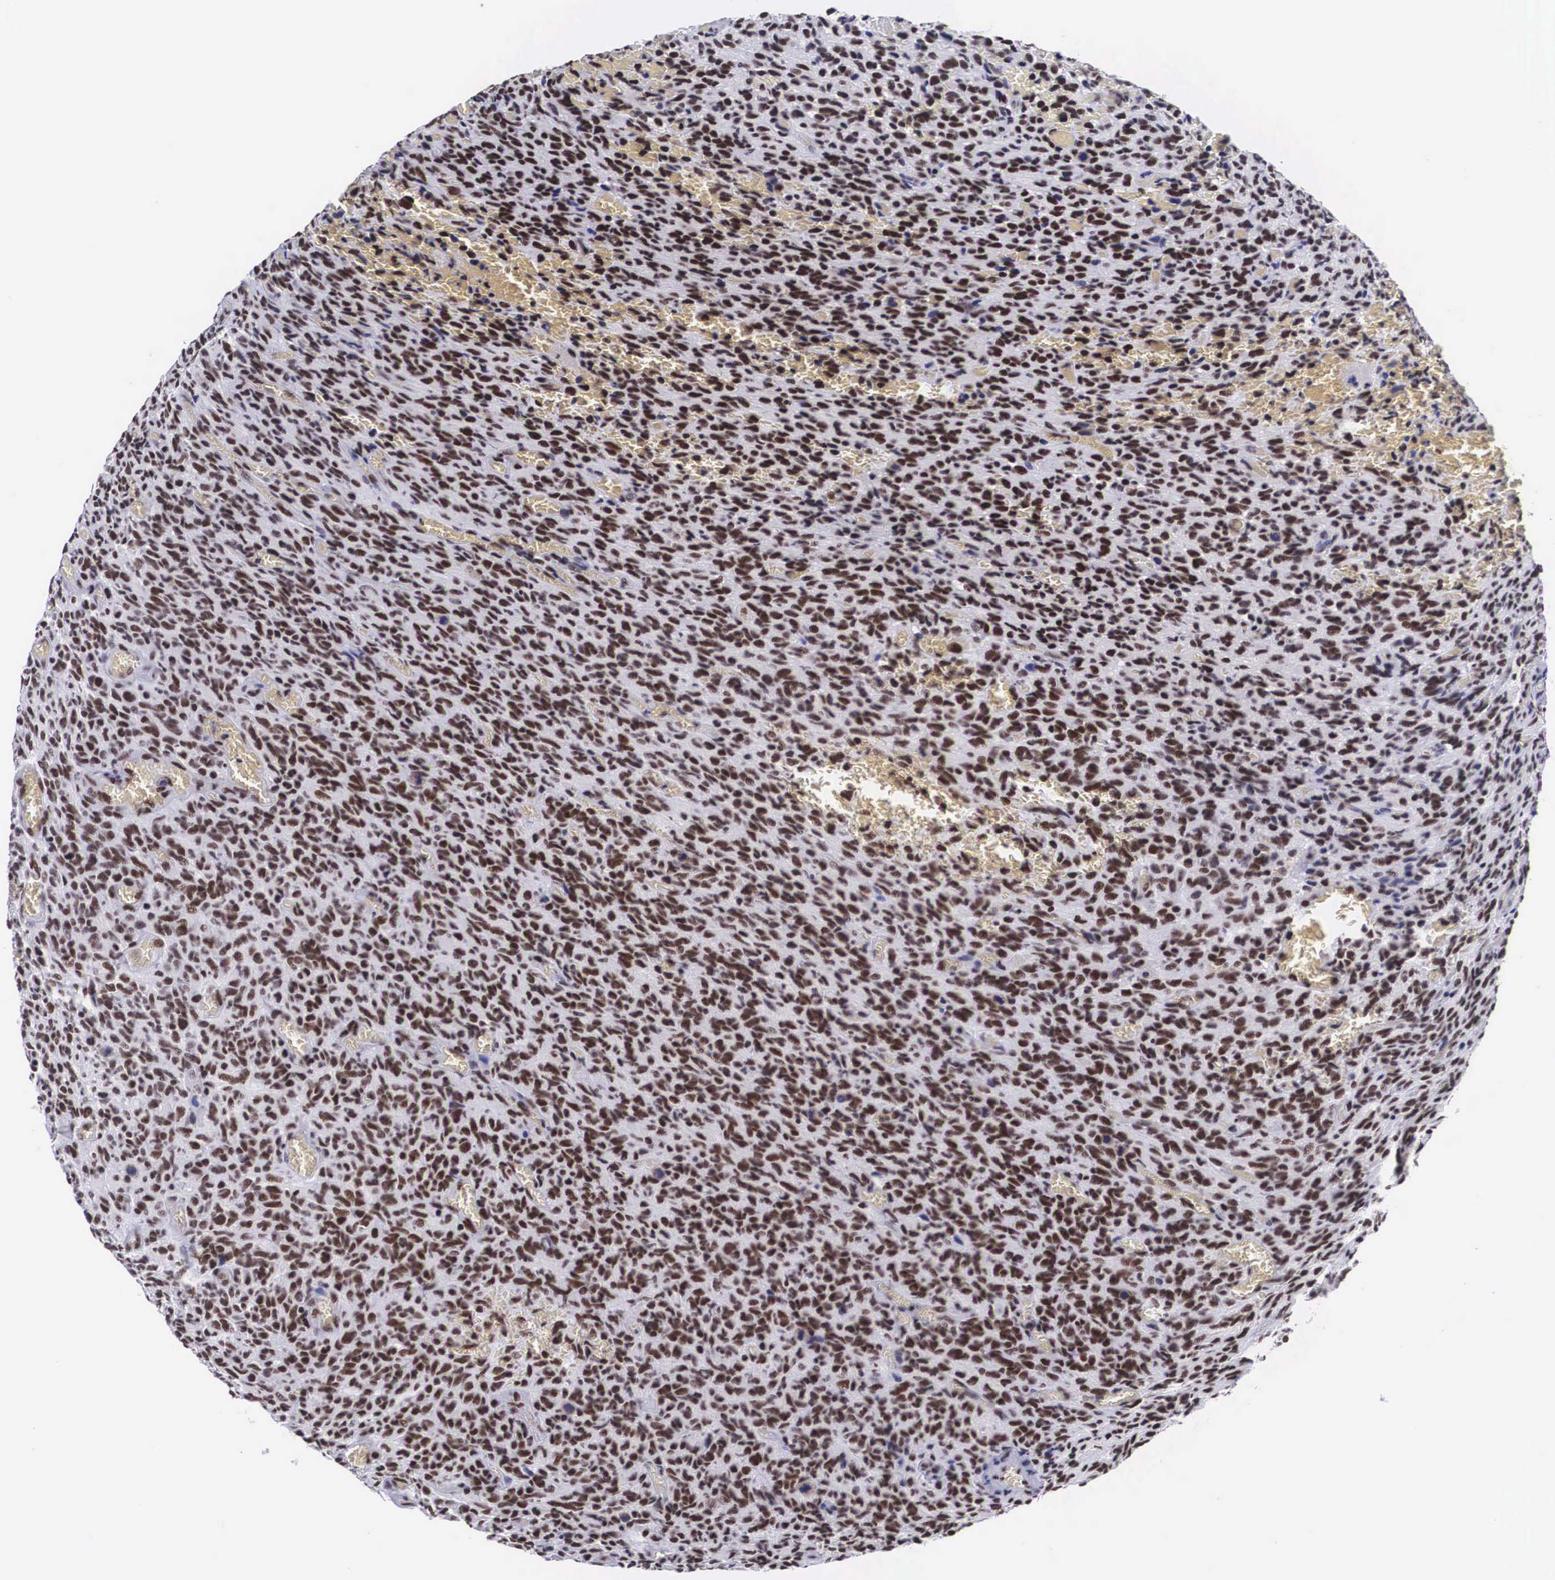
{"staining": {"intensity": "moderate", "quantity": ">75%", "location": "nuclear"}, "tissue": "glioma", "cell_type": "Tumor cells", "image_type": "cancer", "snomed": [{"axis": "morphology", "description": "Glioma, malignant, High grade"}, {"axis": "topography", "description": "Brain"}], "caption": "There is medium levels of moderate nuclear expression in tumor cells of glioma, as demonstrated by immunohistochemical staining (brown color).", "gene": "SF3A1", "patient": {"sex": "male", "age": 56}}